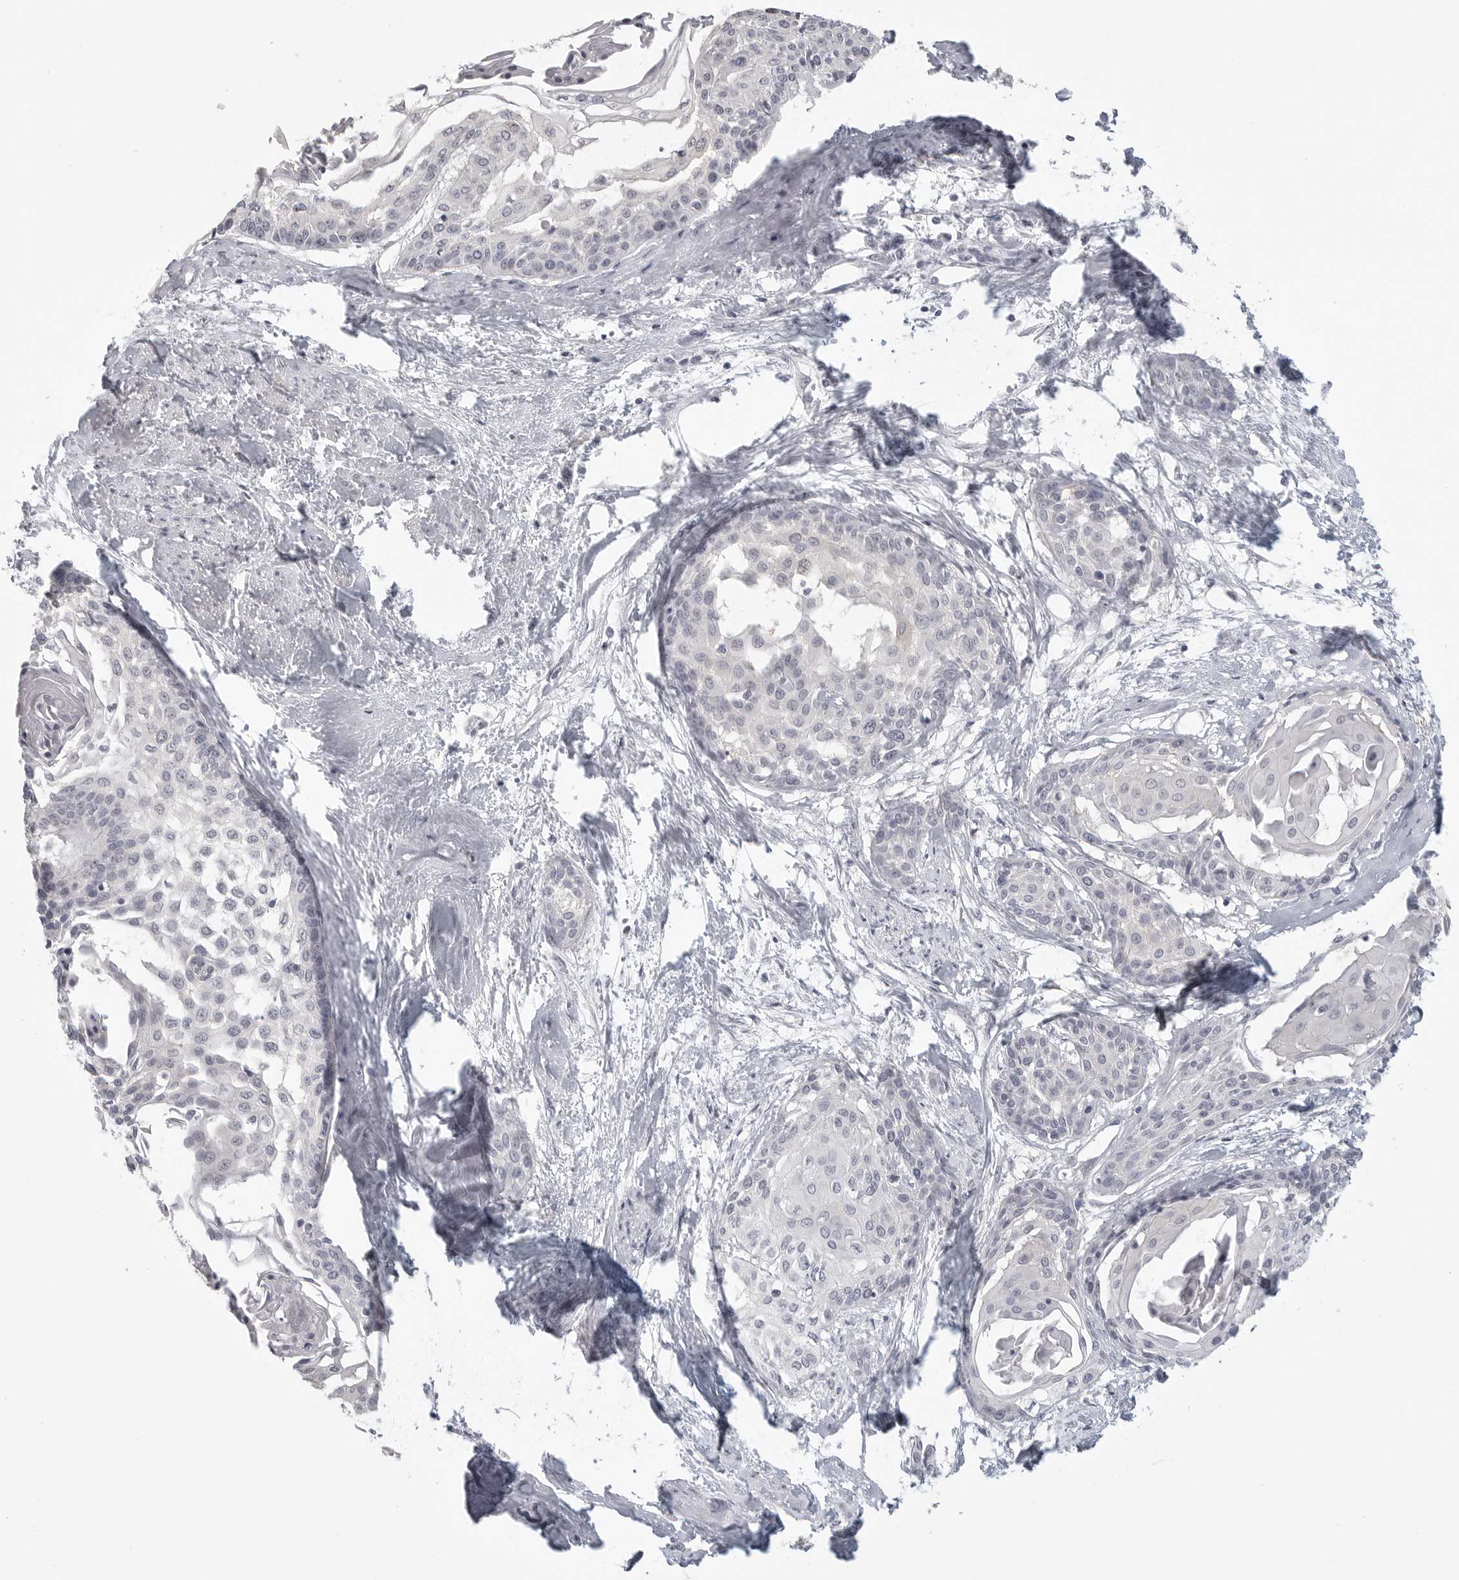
{"staining": {"intensity": "negative", "quantity": "none", "location": "none"}, "tissue": "cervical cancer", "cell_type": "Tumor cells", "image_type": "cancer", "snomed": [{"axis": "morphology", "description": "Squamous cell carcinoma, NOS"}, {"axis": "topography", "description": "Cervix"}], "caption": "IHC image of neoplastic tissue: cervical cancer stained with DAB (3,3'-diaminobenzidine) demonstrates no significant protein expression in tumor cells.", "gene": "HMGCS2", "patient": {"sex": "female", "age": 57}}